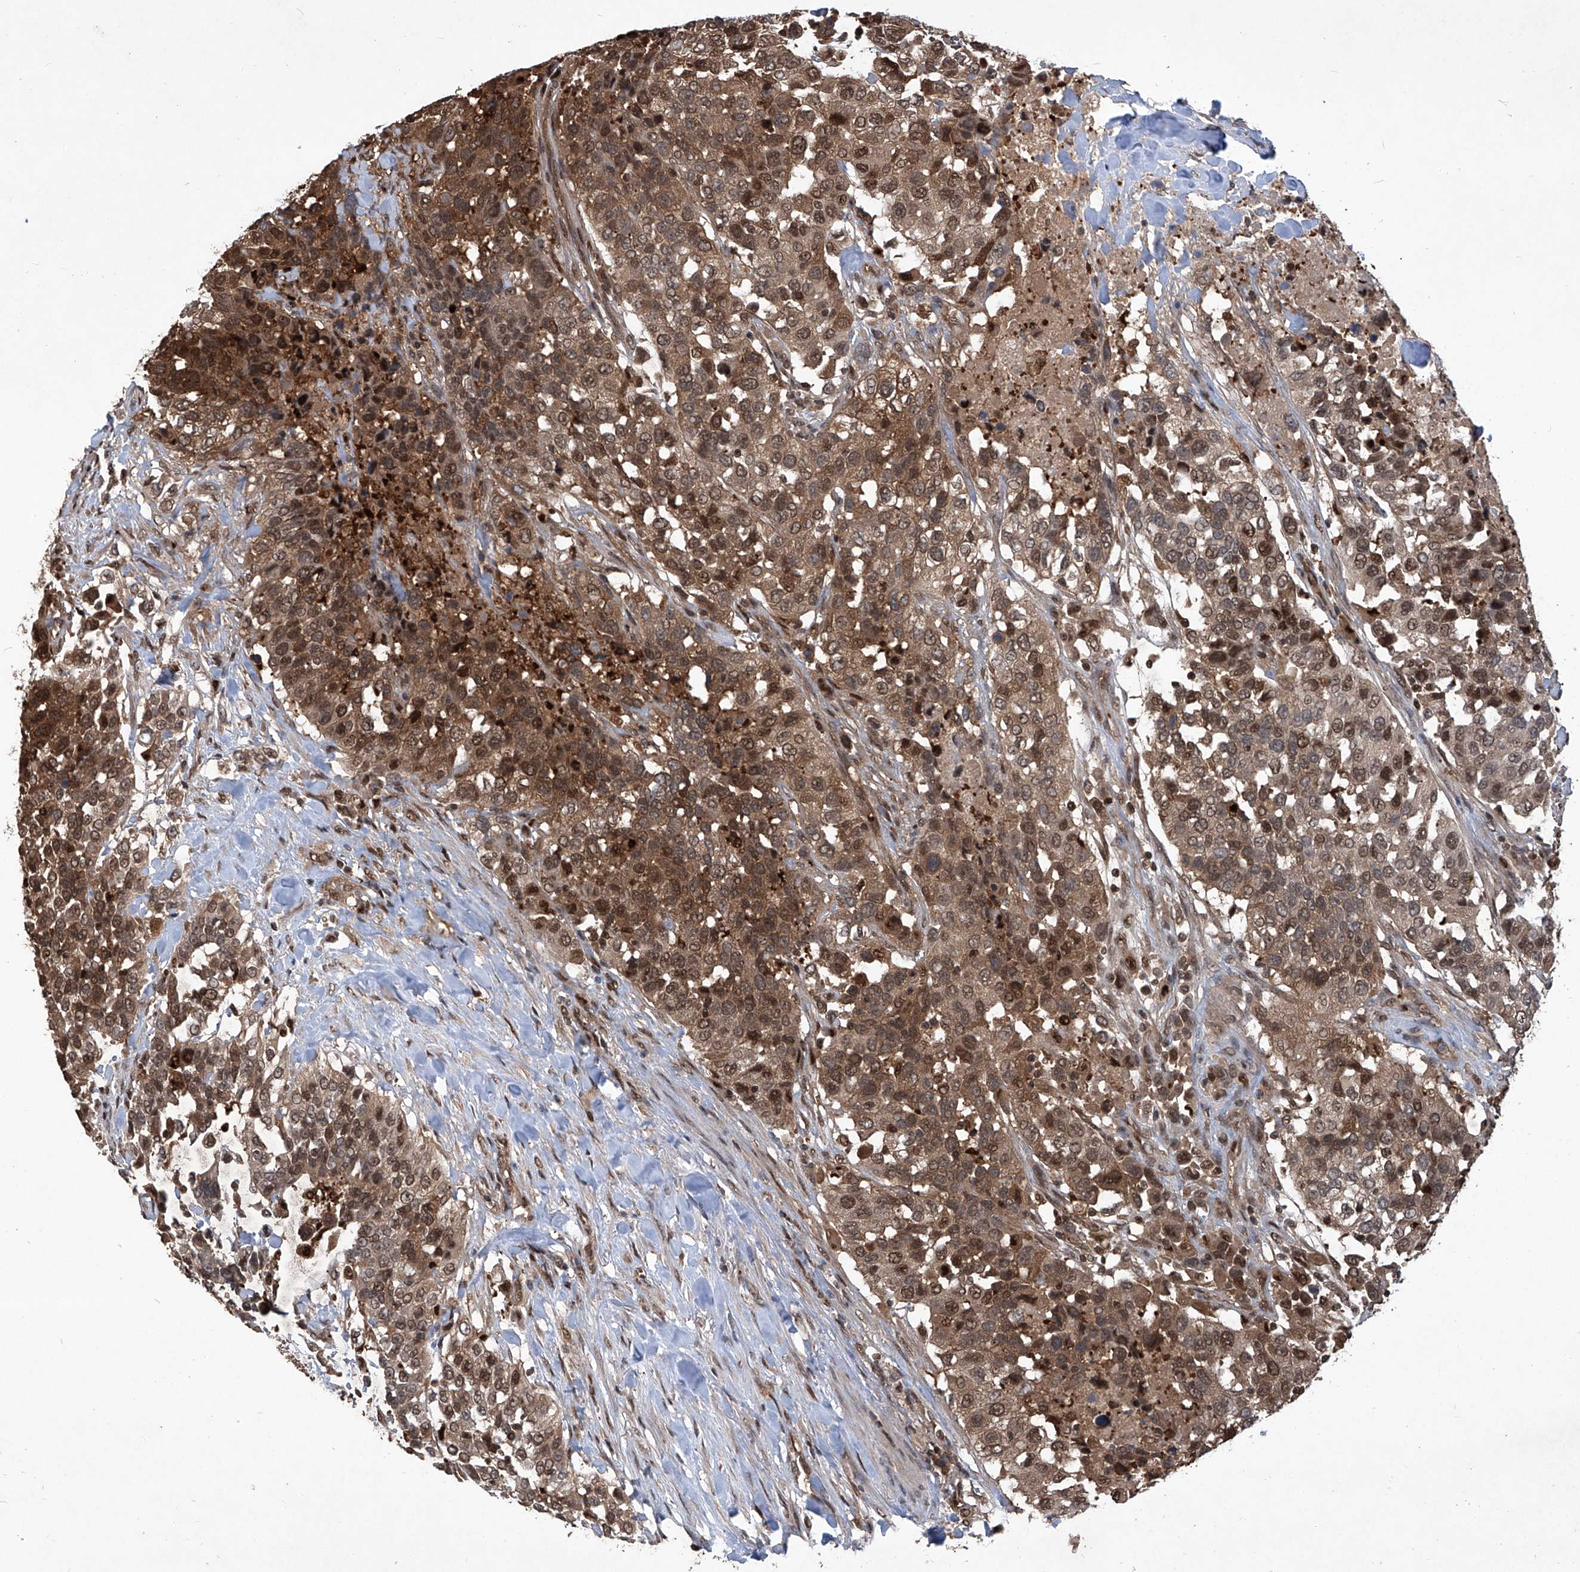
{"staining": {"intensity": "moderate", "quantity": ">75%", "location": "cytoplasmic/membranous,nuclear"}, "tissue": "urothelial cancer", "cell_type": "Tumor cells", "image_type": "cancer", "snomed": [{"axis": "morphology", "description": "Urothelial carcinoma, High grade"}, {"axis": "topography", "description": "Urinary bladder"}], "caption": "Immunohistochemistry (DAB) staining of urothelial carcinoma (high-grade) shows moderate cytoplasmic/membranous and nuclear protein expression in about >75% of tumor cells.", "gene": "PSMB1", "patient": {"sex": "female", "age": 80}}